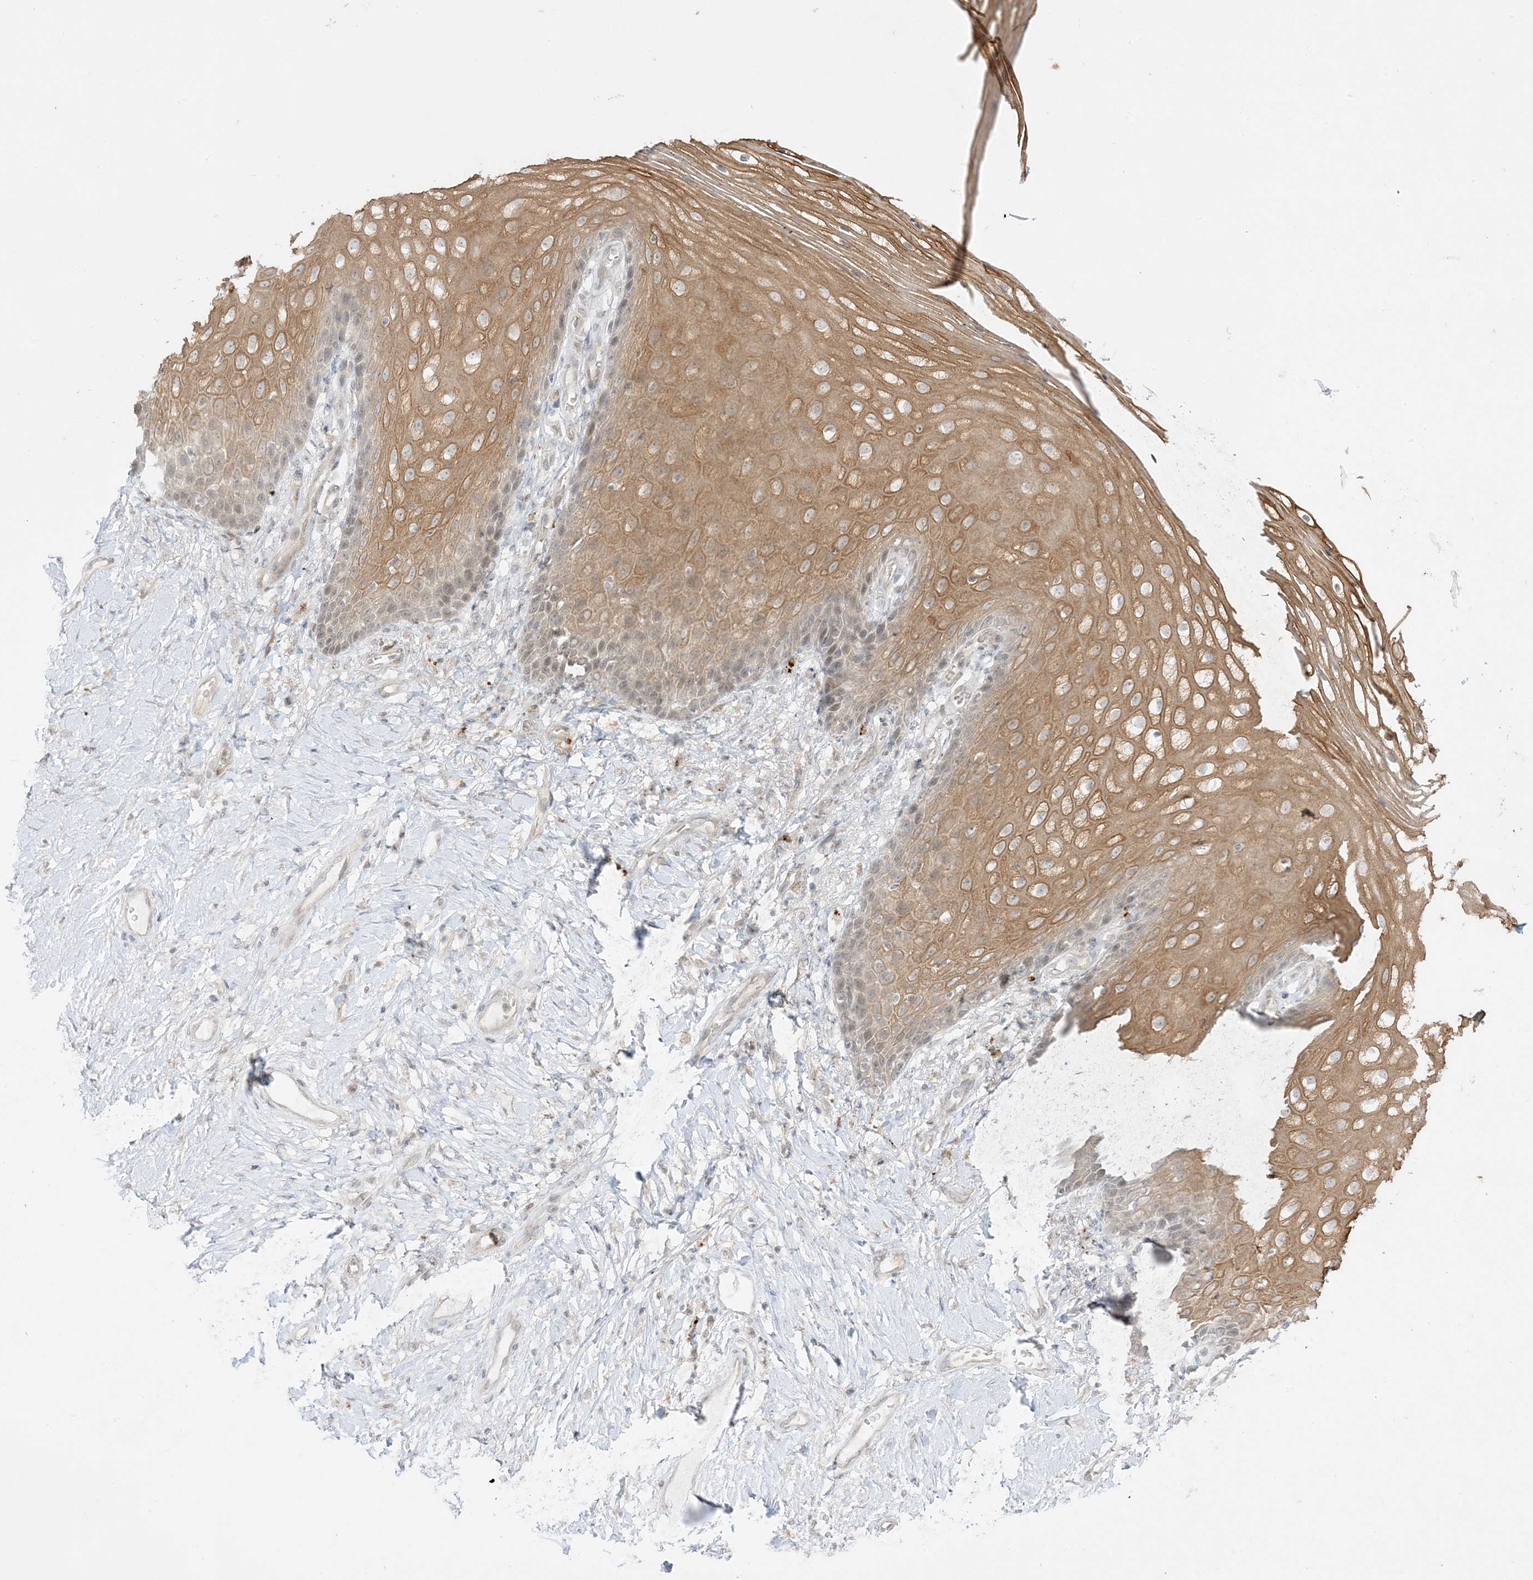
{"staining": {"intensity": "moderate", "quantity": ">75%", "location": "cytoplasmic/membranous,nuclear"}, "tissue": "vagina", "cell_type": "Squamous epithelial cells", "image_type": "normal", "snomed": [{"axis": "morphology", "description": "Normal tissue, NOS"}, {"axis": "topography", "description": "Vagina"}], "caption": "Immunohistochemistry (IHC) (DAB) staining of normal human vagina exhibits moderate cytoplasmic/membranous,nuclear protein expression in approximately >75% of squamous epithelial cells.", "gene": "PTK6", "patient": {"sex": "female", "age": 60}}